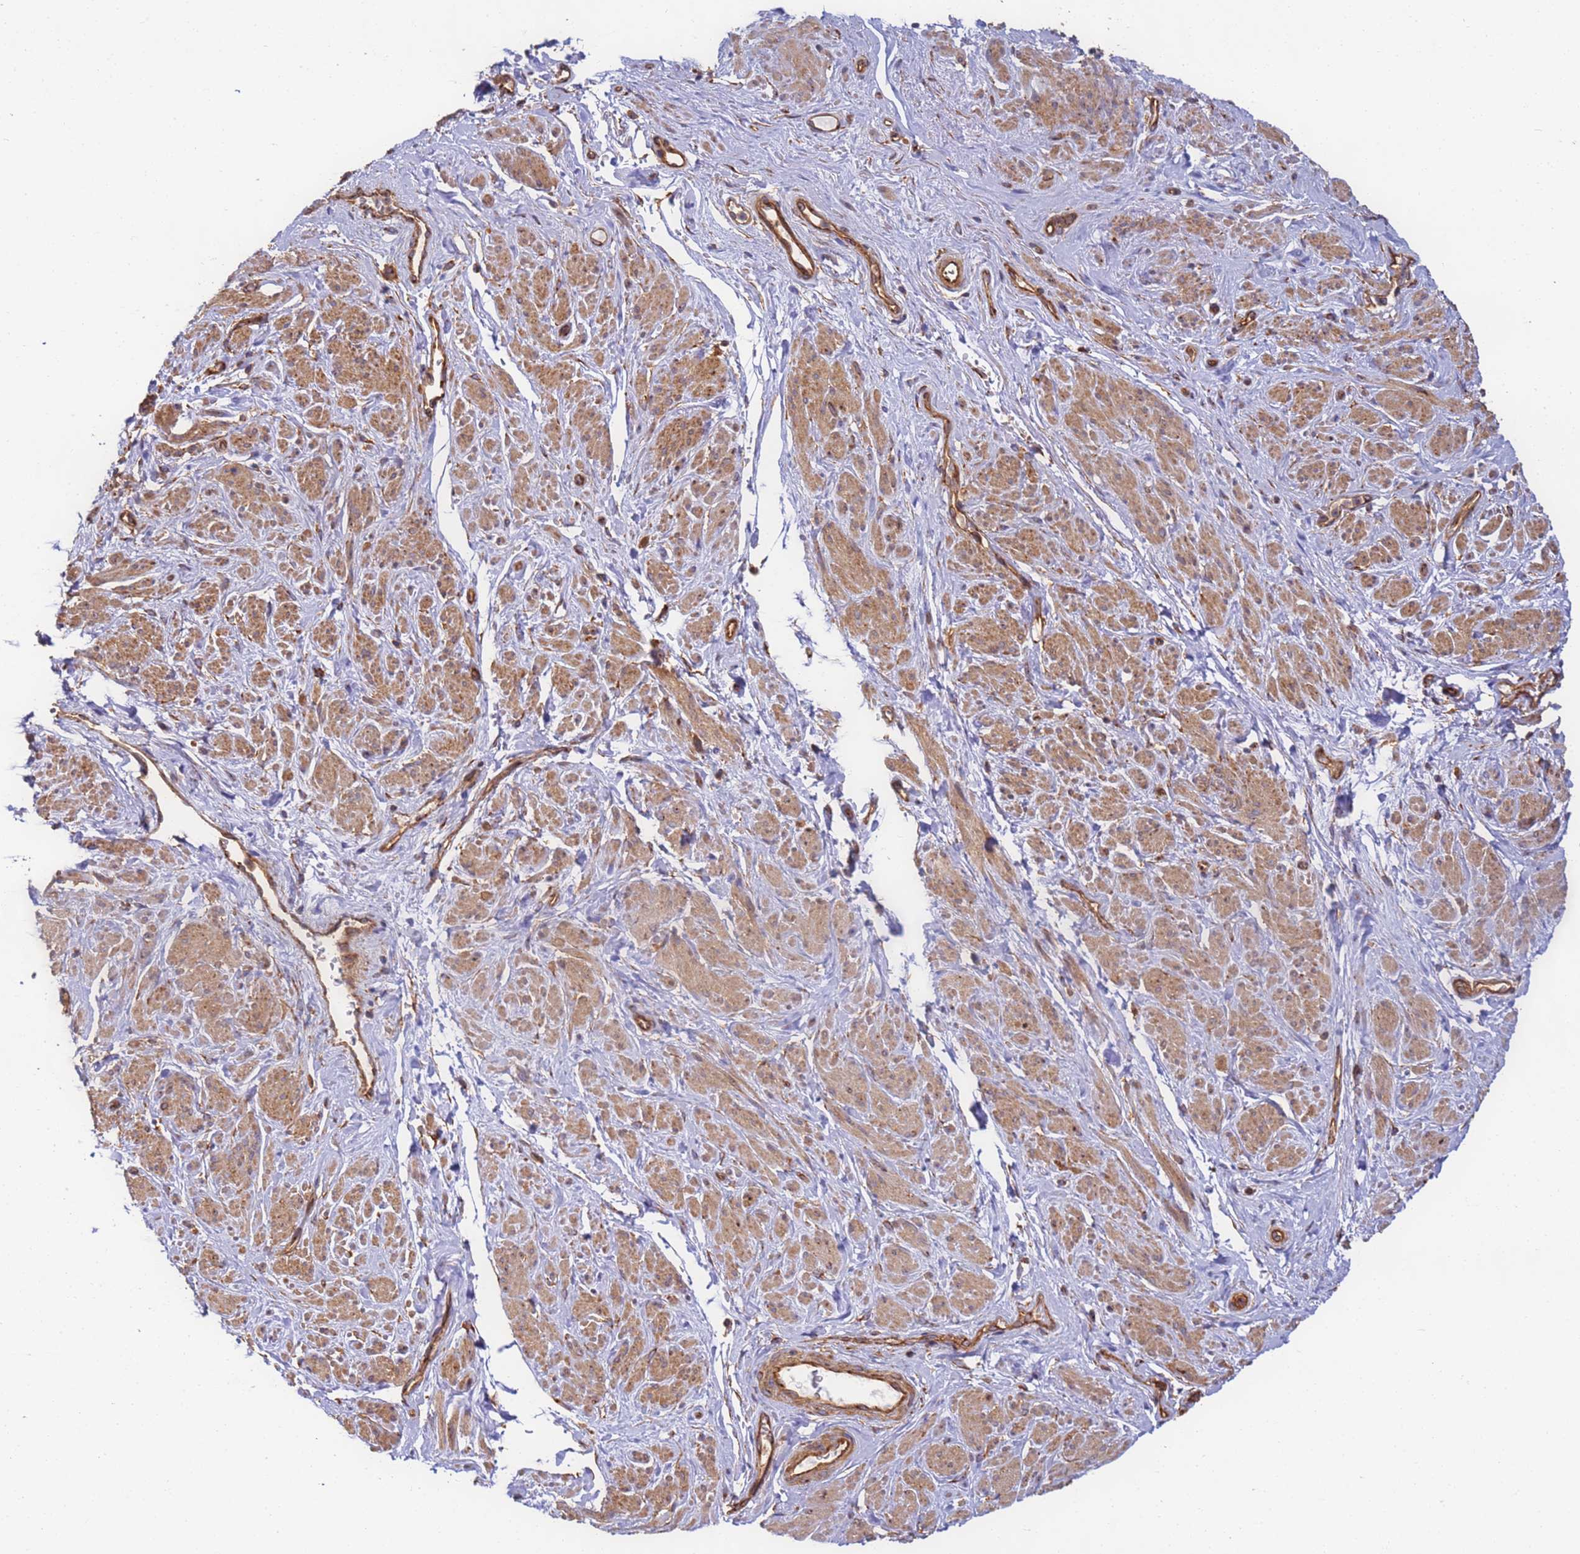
{"staining": {"intensity": "moderate", "quantity": "25%-75%", "location": "cytoplasmic/membranous"}, "tissue": "smooth muscle", "cell_type": "Smooth muscle cells", "image_type": "normal", "snomed": [{"axis": "morphology", "description": "Normal tissue, NOS"}, {"axis": "topography", "description": "Smooth muscle"}, {"axis": "topography", "description": "Peripheral nerve tissue"}], "caption": "Benign smooth muscle shows moderate cytoplasmic/membranous expression in approximately 25%-75% of smooth muscle cells, visualized by immunohistochemistry.", "gene": "DYNC1I2", "patient": {"sex": "male", "age": 69}}